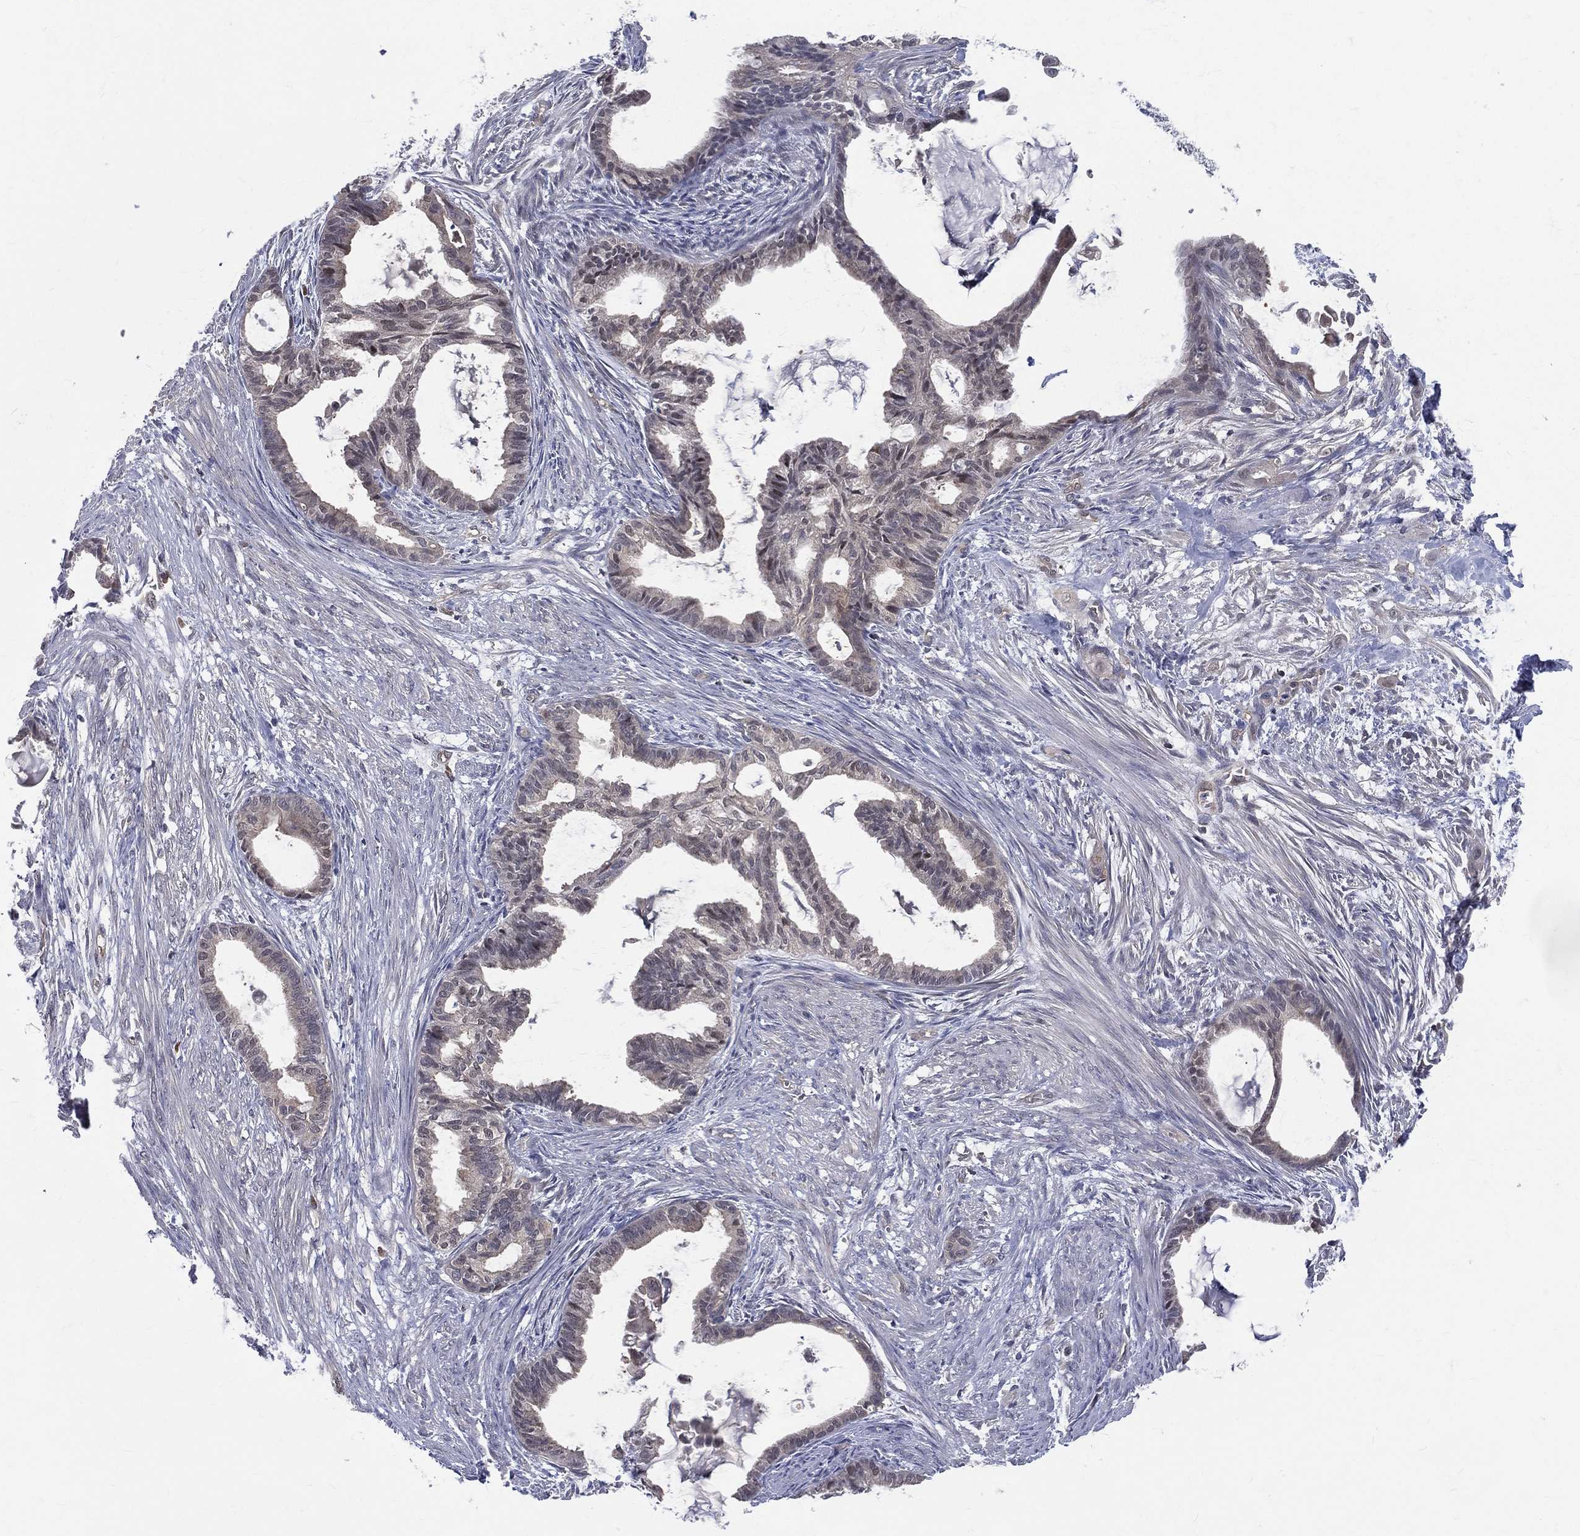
{"staining": {"intensity": "negative", "quantity": "none", "location": "none"}, "tissue": "endometrial cancer", "cell_type": "Tumor cells", "image_type": "cancer", "snomed": [{"axis": "morphology", "description": "Adenocarcinoma, NOS"}, {"axis": "topography", "description": "Endometrium"}], "caption": "This is a histopathology image of immunohistochemistry (IHC) staining of endometrial adenocarcinoma, which shows no expression in tumor cells. Nuclei are stained in blue.", "gene": "DLG4", "patient": {"sex": "female", "age": 86}}